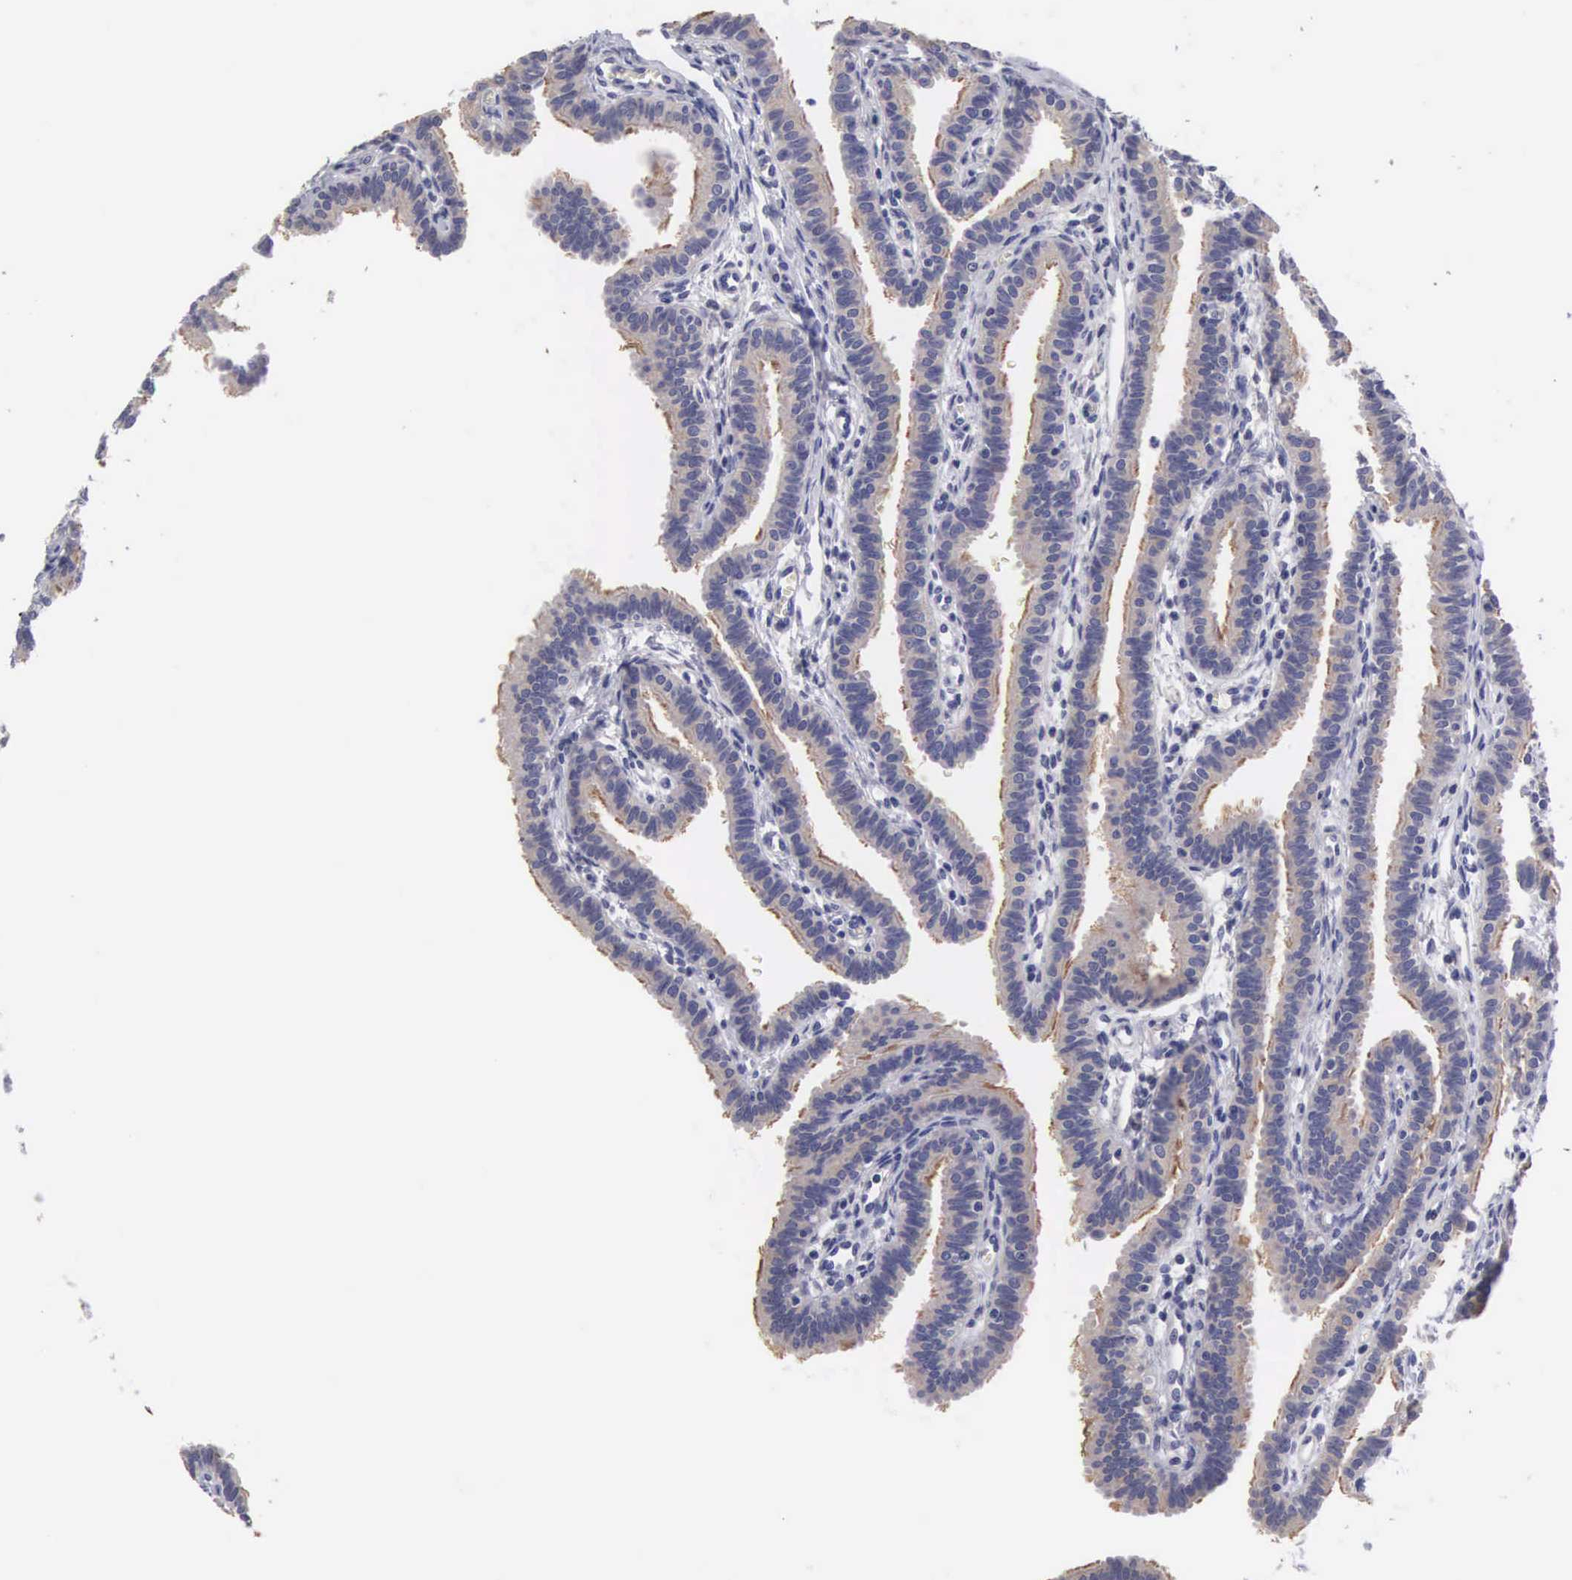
{"staining": {"intensity": "moderate", "quantity": "25%-75%", "location": "cytoplasmic/membranous"}, "tissue": "fallopian tube", "cell_type": "Glandular cells", "image_type": "normal", "snomed": [{"axis": "morphology", "description": "Normal tissue, NOS"}, {"axis": "topography", "description": "Fallopian tube"}], "caption": "This is a histology image of immunohistochemistry (IHC) staining of normal fallopian tube, which shows moderate staining in the cytoplasmic/membranous of glandular cells.", "gene": "SLITRK4", "patient": {"sex": "female", "age": 32}}